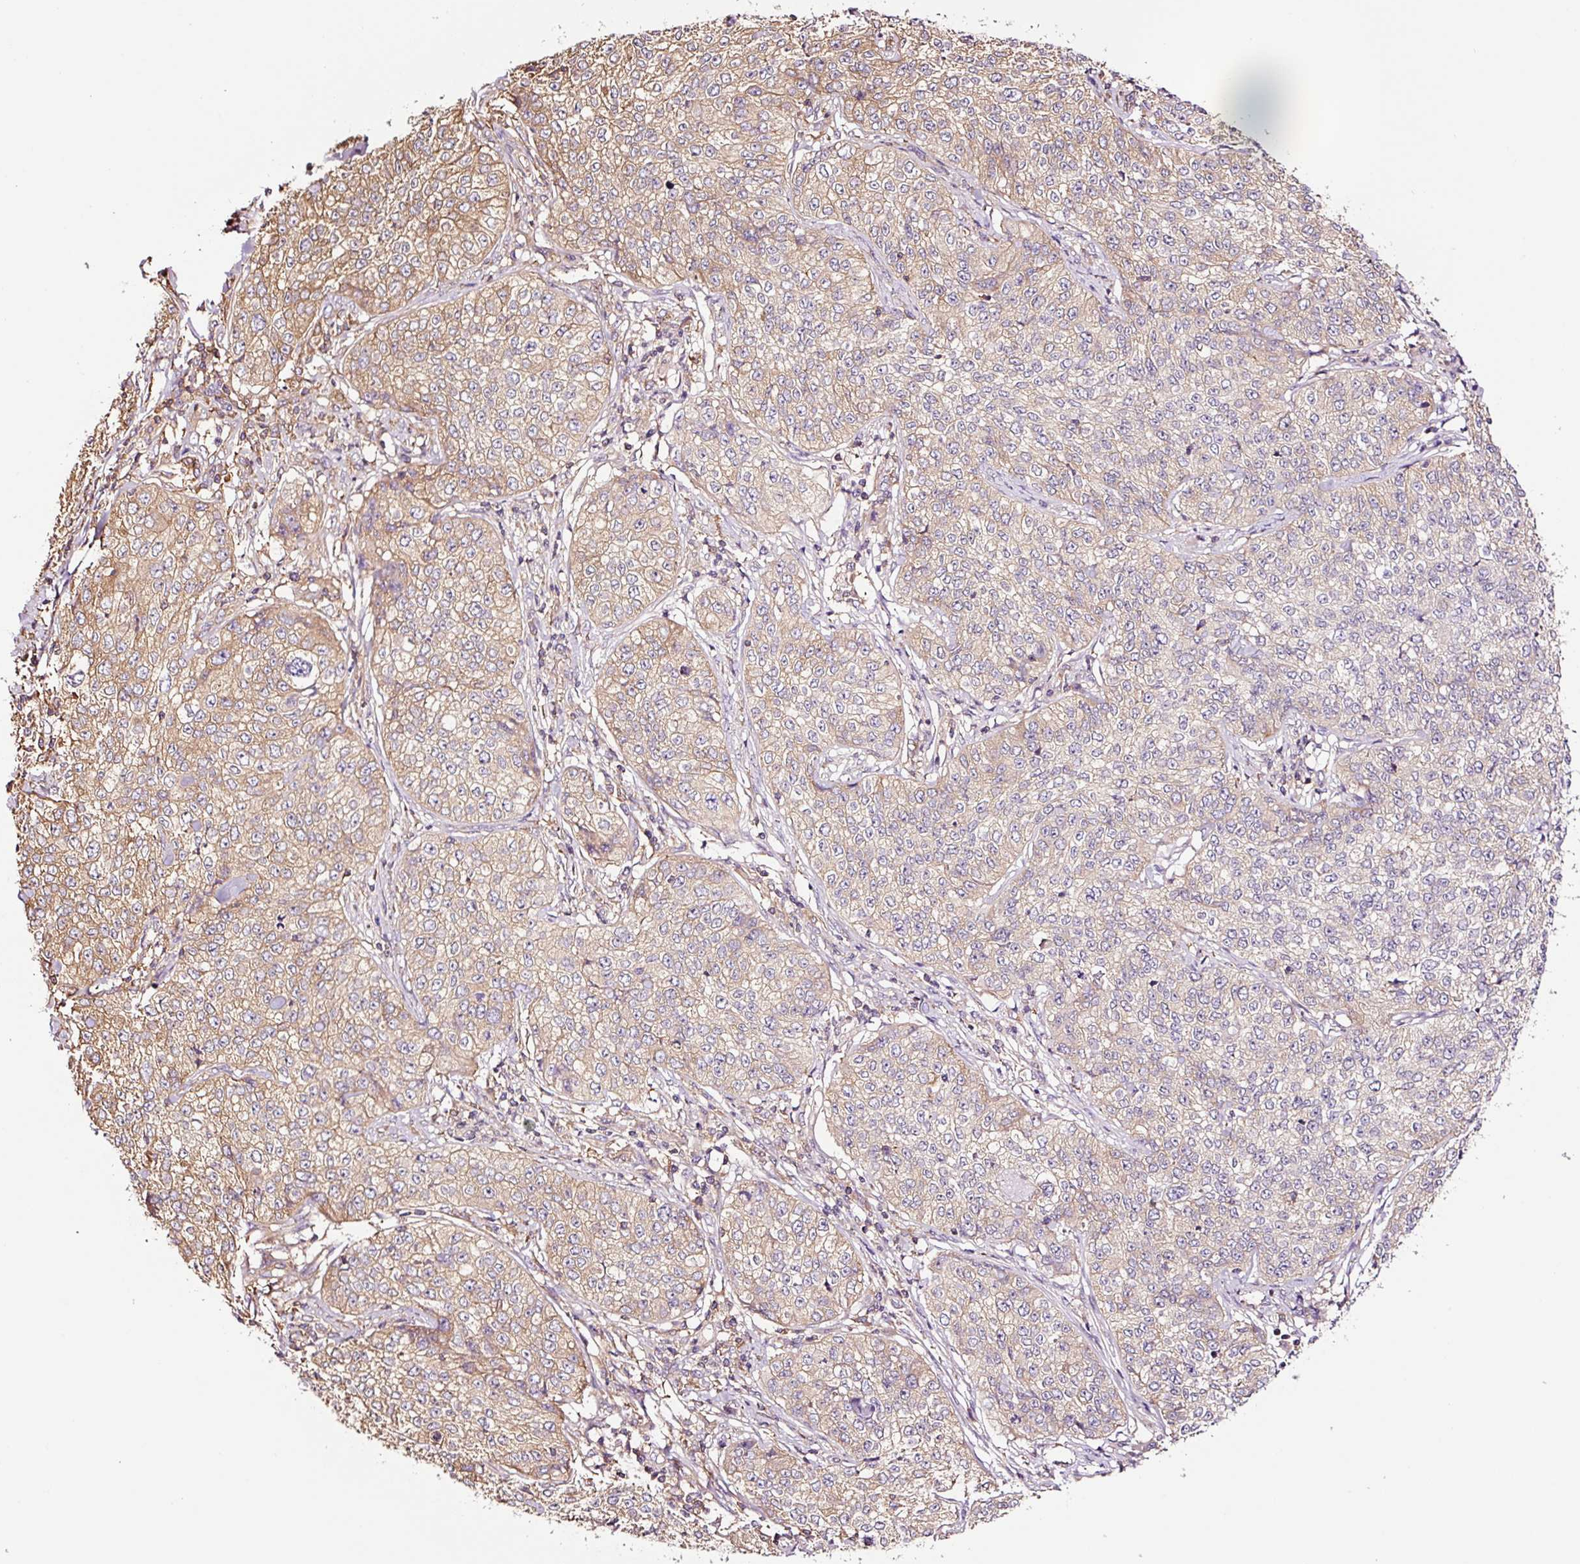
{"staining": {"intensity": "weak", "quantity": "25%-75%", "location": "cytoplasmic/membranous"}, "tissue": "cervical cancer", "cell_type": "Tumor cells", "image_type": "cancer", "snomed": [{"axis": "morphology", "description": "Squamous cell carcinoma, NOS"}, {"axis": "topography", "description": "Cervix"}], "caption": "Weak cytoplasmic/membranous positivity for a protein is present in approximately 25%-75% of tumor cells of cervical squamous cell carcinoma using immunohistochemistry.", "gene": "METAP1", "patient": {"sex": "female", "age": 35}}